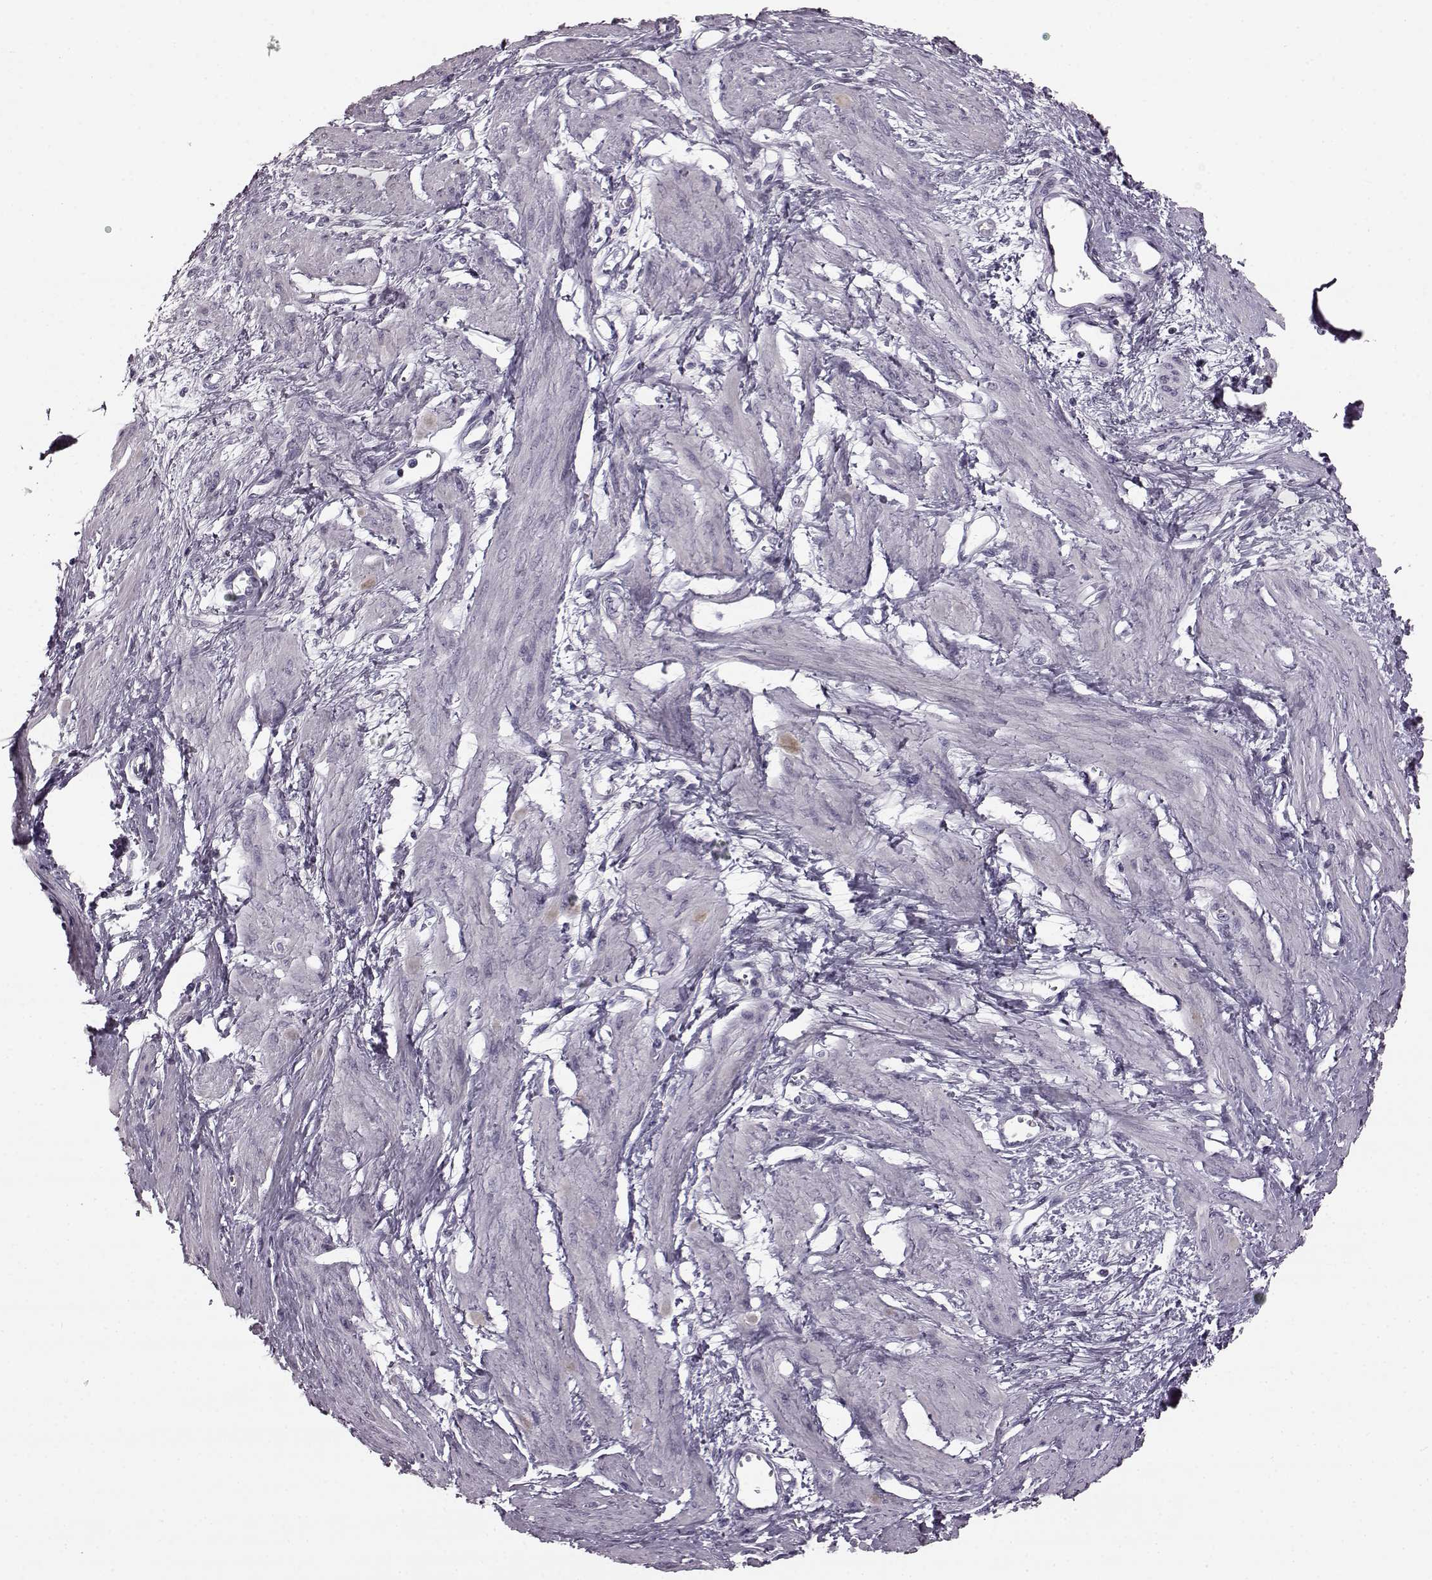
{"staining": {"intensity": "negative", "quantity": "none", "location": "none"}, "tissue": "smooth muscle", "cell_type": "Smooth muscle cells", "image_type": "normal", "snomed": [{"axis": "morphology", "description": "Normal tissue, NOS"}, {"axis": "topography", "description": "Smooth muscle"}, {"axis": "topography", "description": "Uterus"}], "caption": "This is an immunohistochemistry micrograph of normal human smooth muscle. There is no expression in smooth muscle cells.", "gene": "ODAD4", "patient": {"sex": "female", "age": 39}}